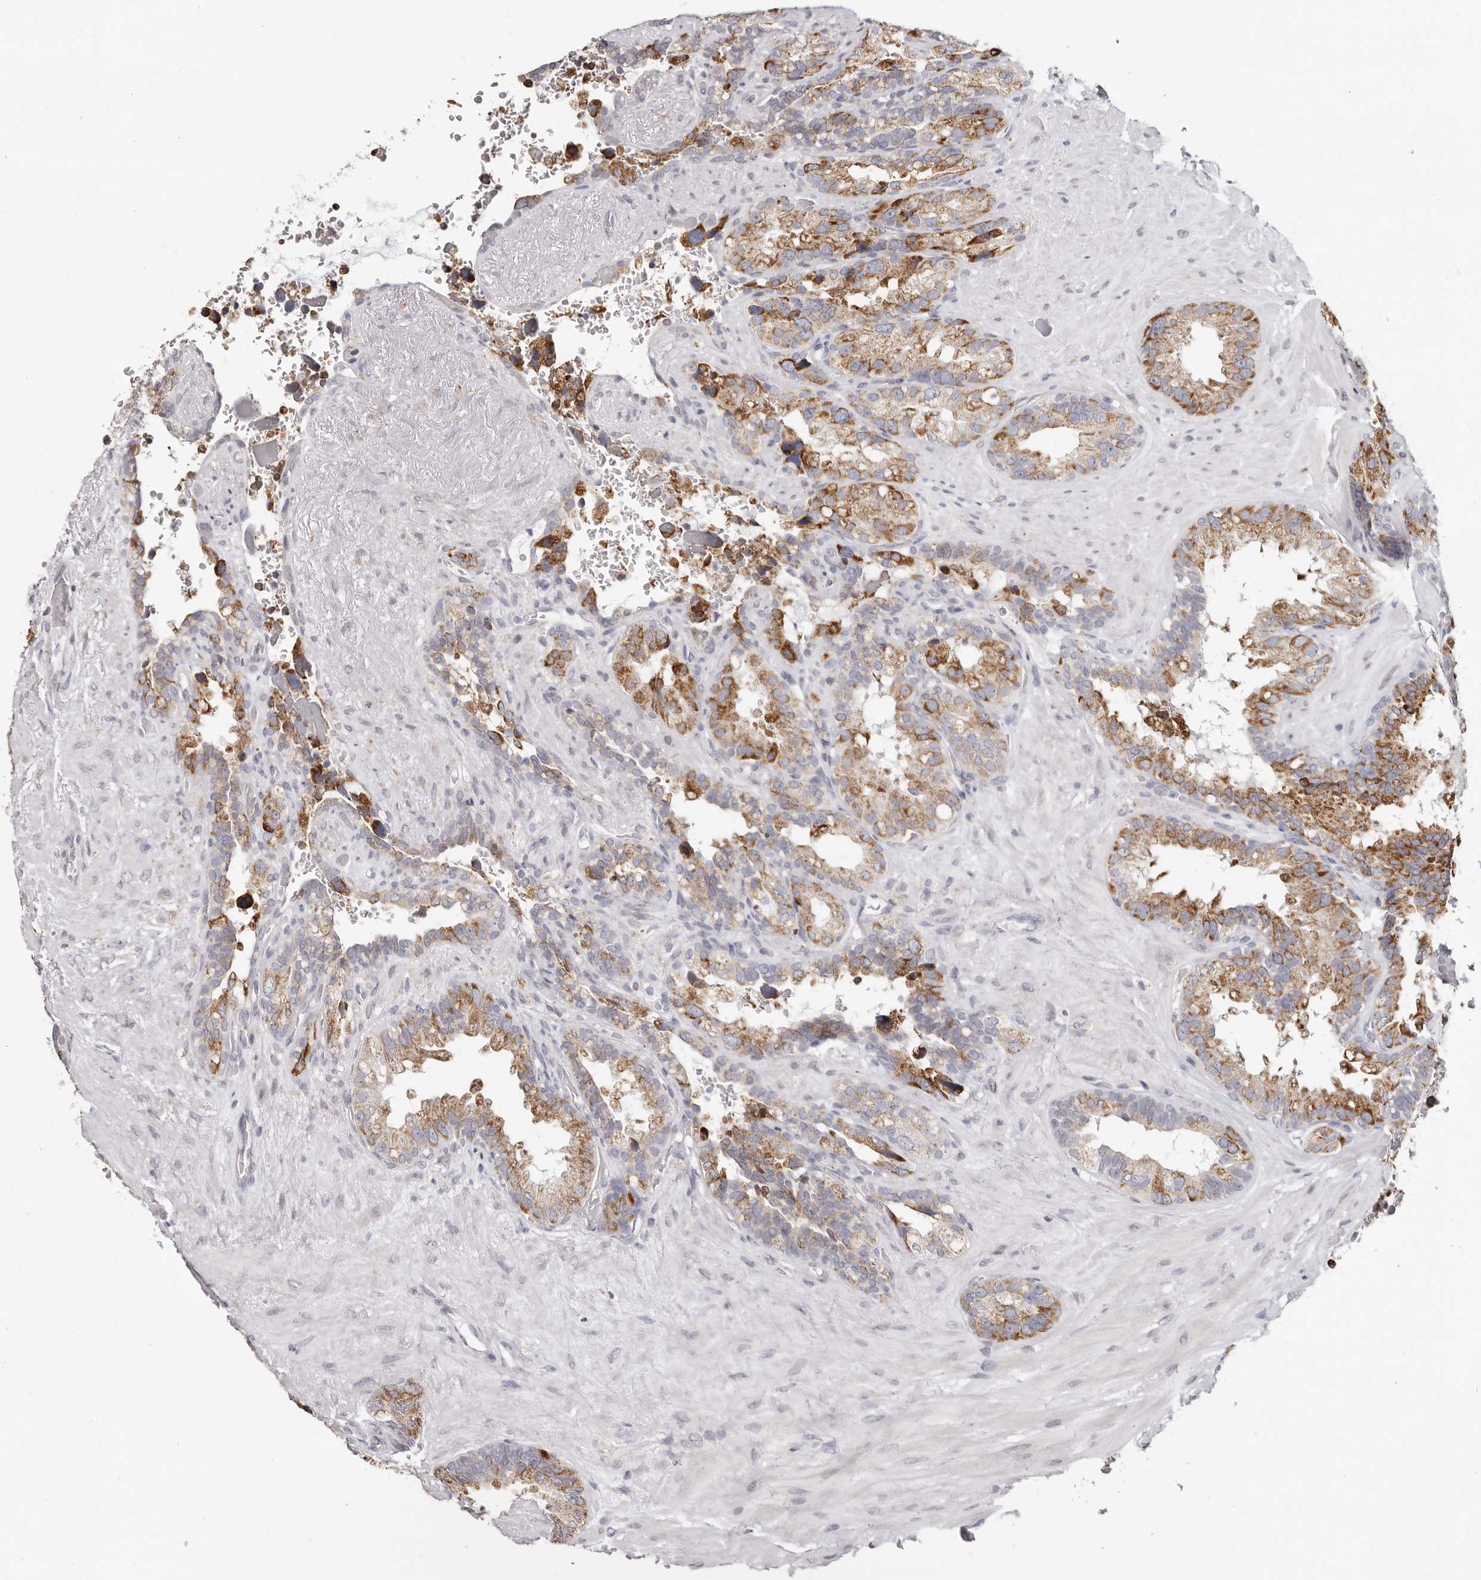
{"staining": {"intensity": "moderate", "quantity": ">75%", "location": "cytoplasmic/membranous"}, "tissue": "seminal vesicle", "cell_type": "Glandular cells", "image_type": "normal", "snomed": [{"axis": "morphology", "description": "Normal tissue, NOS"}, {"axis": "topography", "description": "Seminal veicle"}], "caption": "Seminal vesicle stained with immunohistochemistry exhibits moderate cytoplasmic/membranous staining in about >75% of glandular cells. Immunohistochemistry stains the protein in brown and the nuclei are stained blue.", "gene": "IL32", "patient": {"sex": "male", "age": 80}}